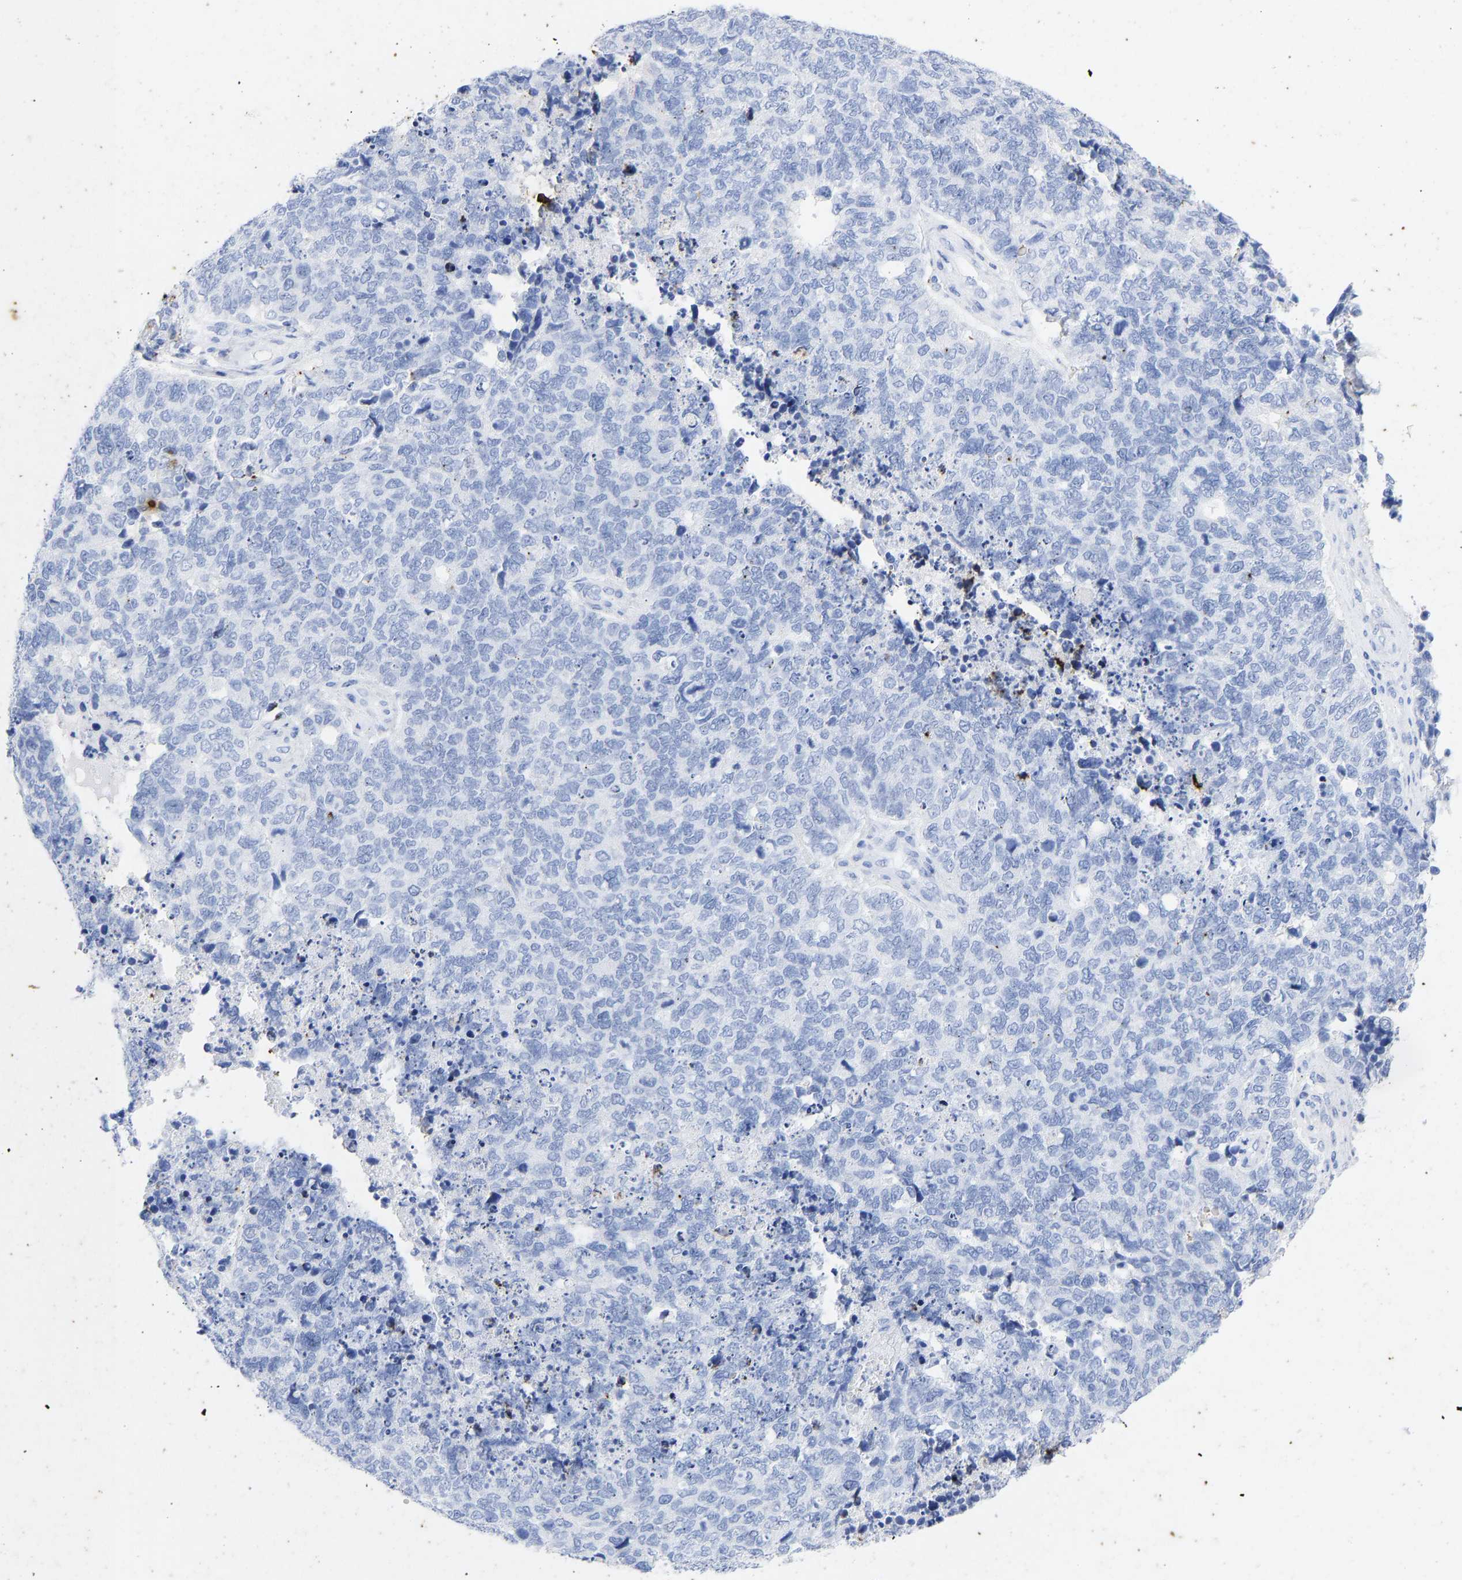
{"staining": {"intensity": "negative", "quantity": "none", "location": "none"}, "tissue": "cervical cancer", "cell_type": "Tumor cells", "image_type": "cancer", "snomed": [{"axis": "morphology", "description": "Squamous cell carcinoma, NOS"}, {"axis": "topography", "description": "Cervix"}], "caption": "Immunohistochemistry photomicrograph of human squamous cell carcinoma (cervical) stained for a protein (brown), which displays no expression in tumor cells.", "gene": "KRT1", "patient": {"sex": "female", "age": 63}}